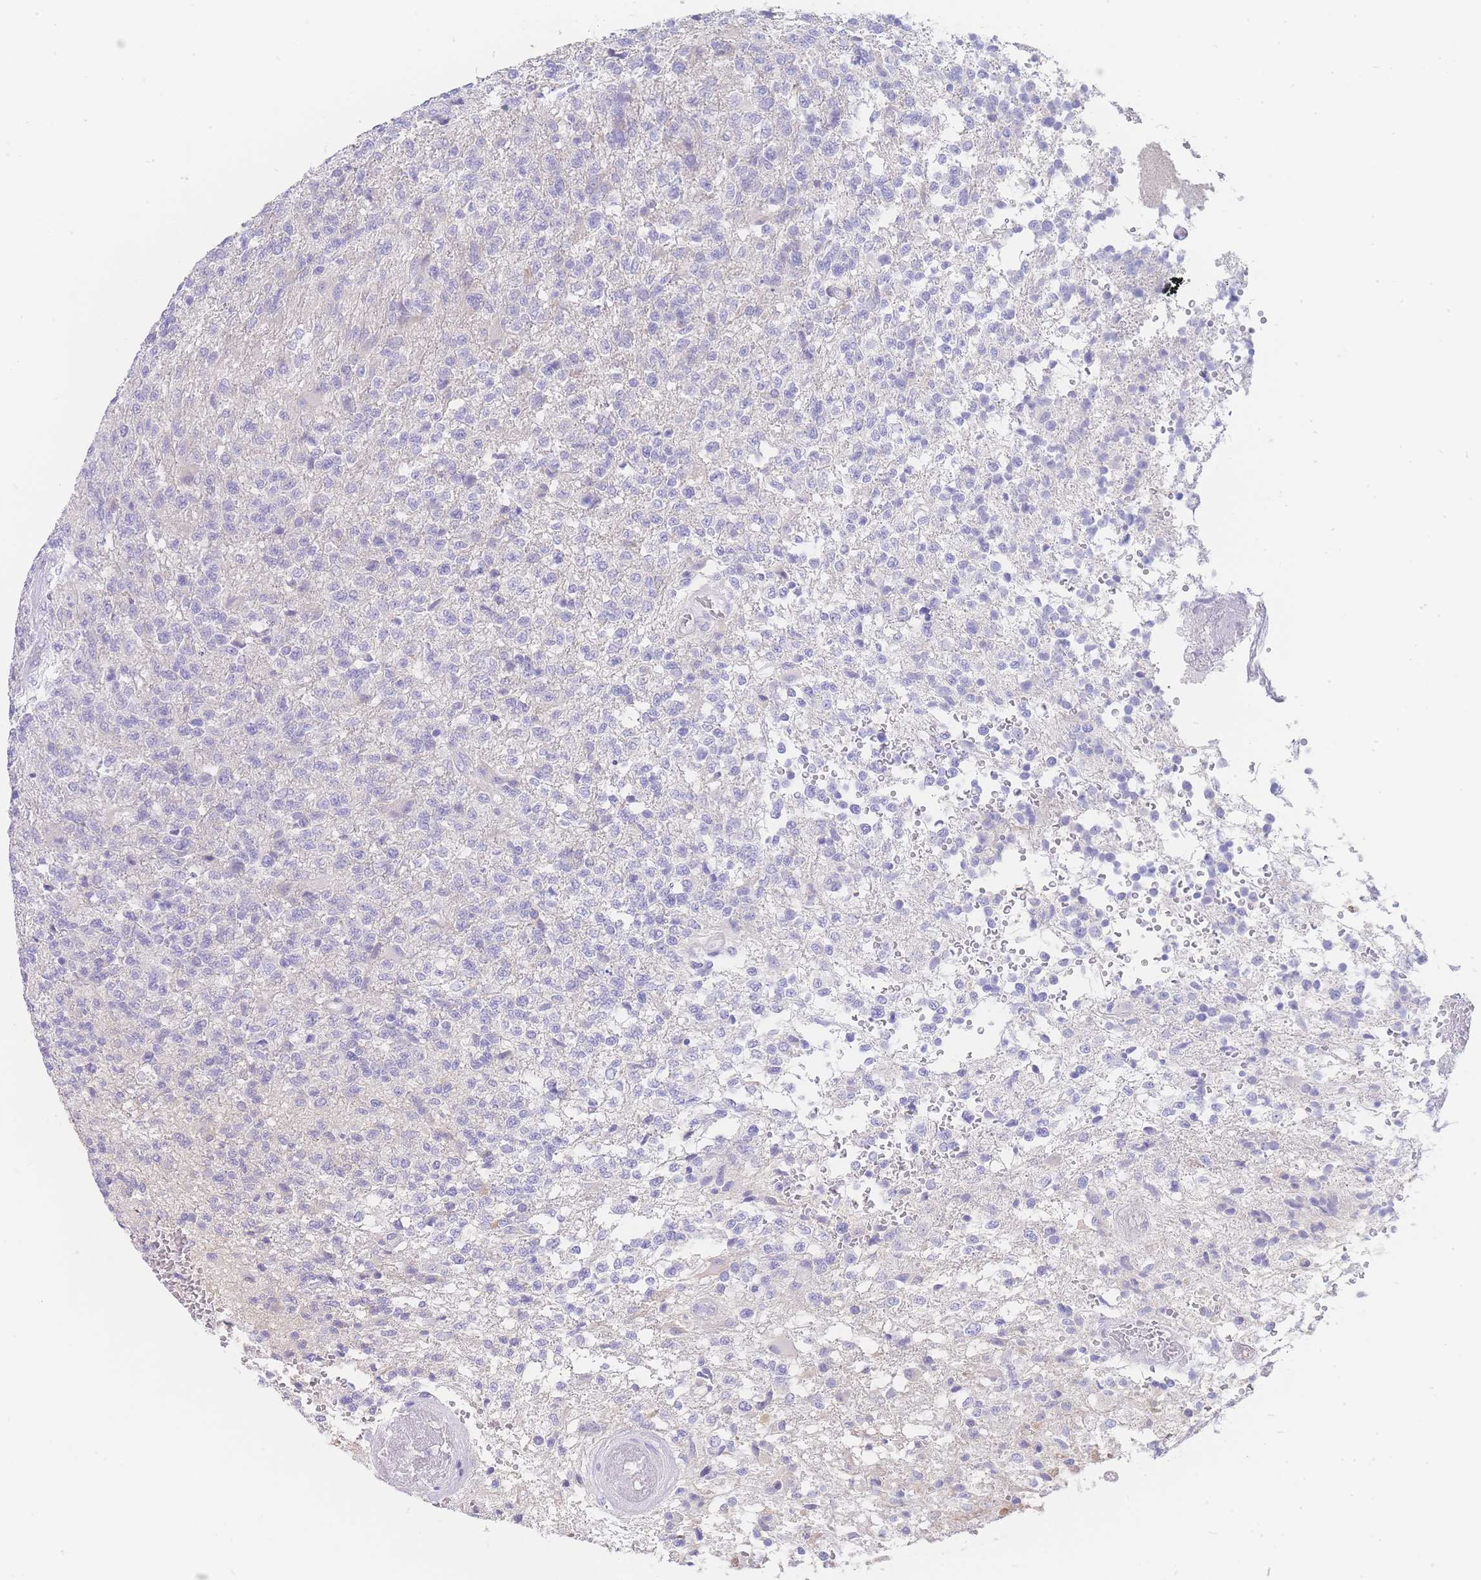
{"staining": {"intensity": "negative", "quantity": "none", "location": "none"}, "tissue": "glioma", "cell_type": "Tumor cells", "image_type": "cancer", "snomed": [{"axis": "morphology", "description": "Glioma, malignant, High grade"}, {"axis": "topography", "description": "Brain"}], "caption": "A photomicrograph of glioma stained for a protein demonstrates no brown staining in tumor cells.", "gene": "LZTFL1", "patient": {"sex": "male", "age": 56}}